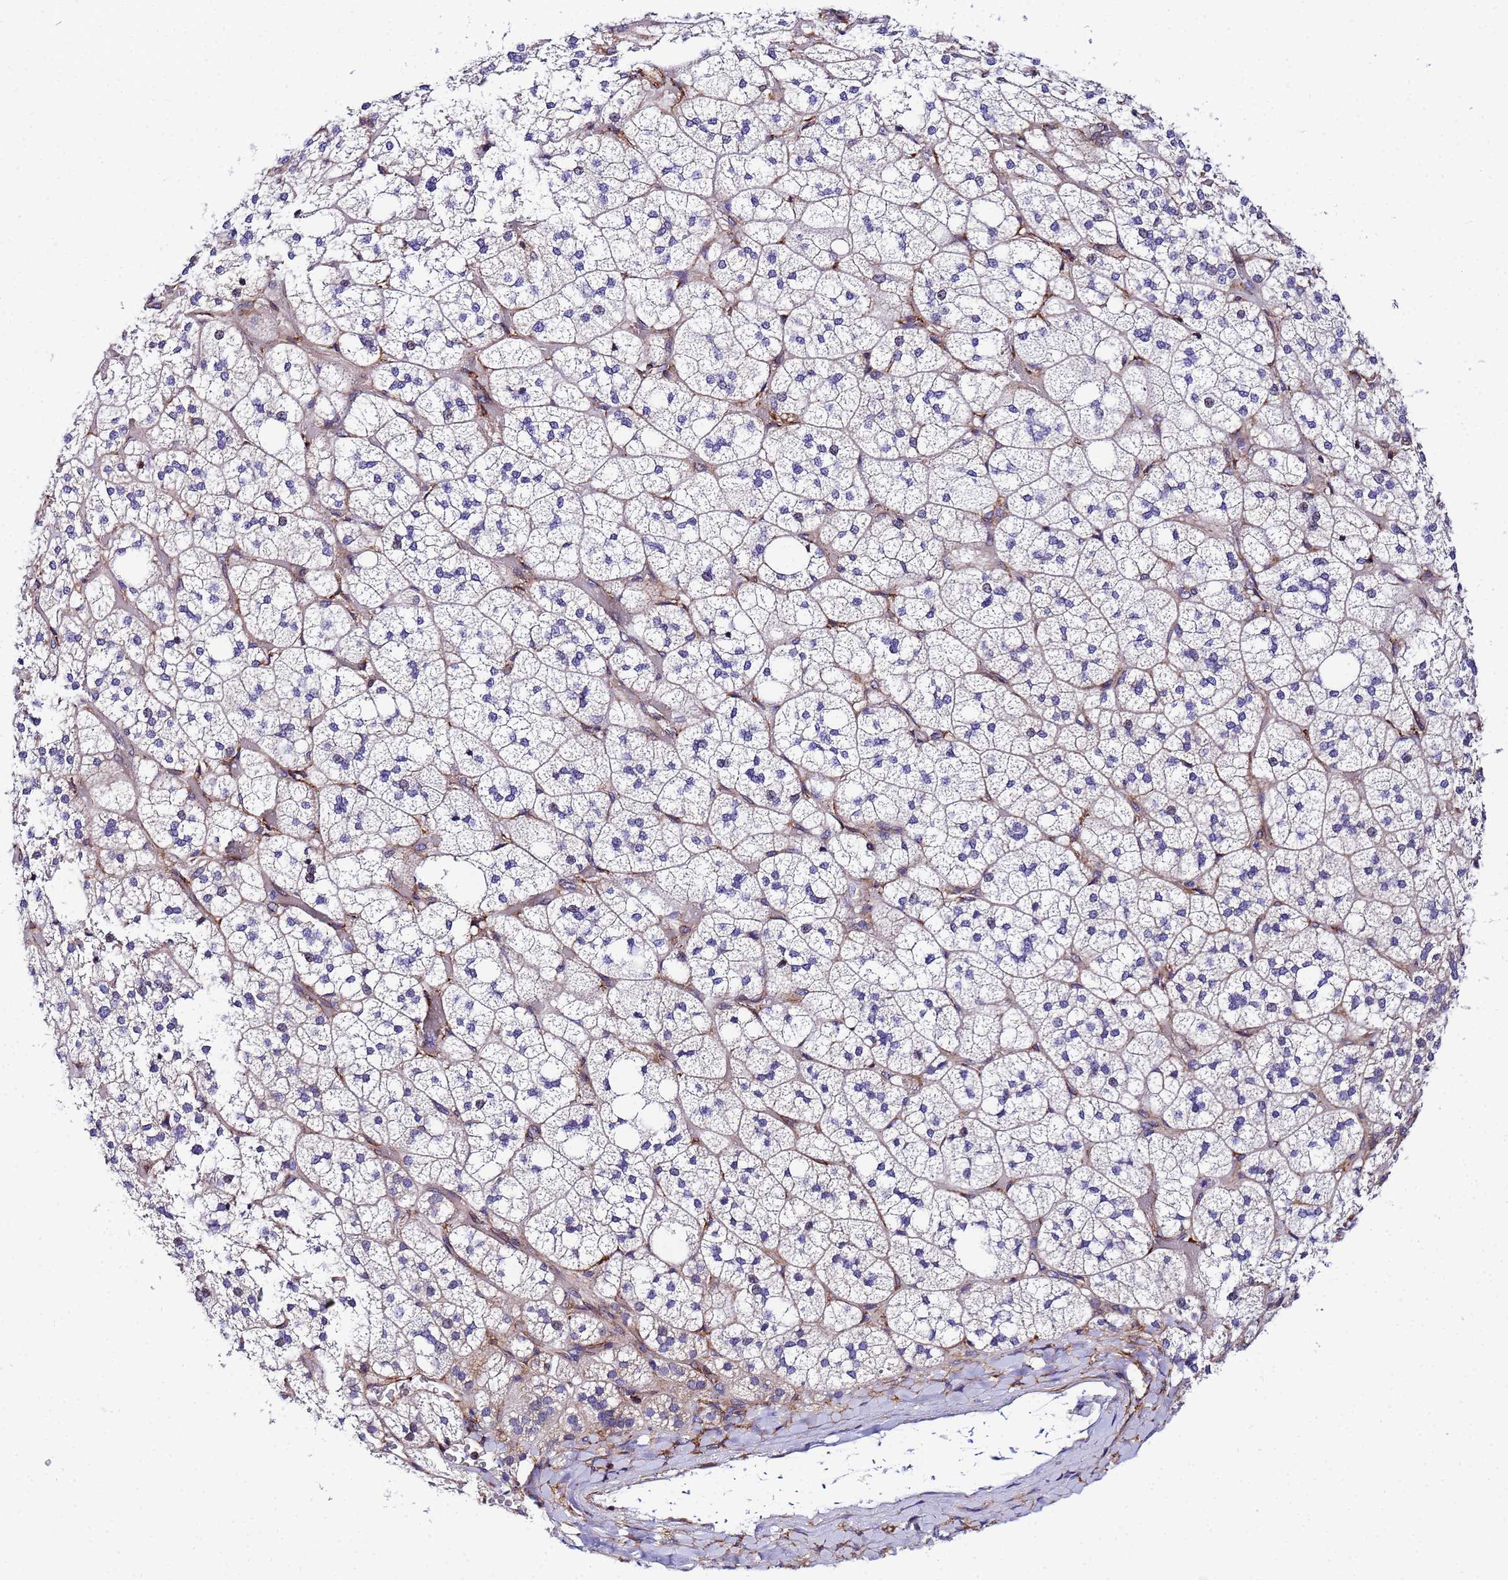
{"staining": {"intensity": "negative", "quantity": "none", "location": "none"}, "tissue": "adrenal gland", "cell_type": "Glandular cells", "image_type": "normal", "snomed": [{"axis": "morphology", "description": "Normal tissue, NOS"}, {"axis": "topography", "description": "Adrenal gland"}], "caption": "IHC image of normal adrenal gland: adrenal gland stained with DAB (3,3'-diaminobenzidine) shows no significant protein staining in glandular cells.", "gene": "POM121C", "patient": {"sex": "male", "age": 61}}